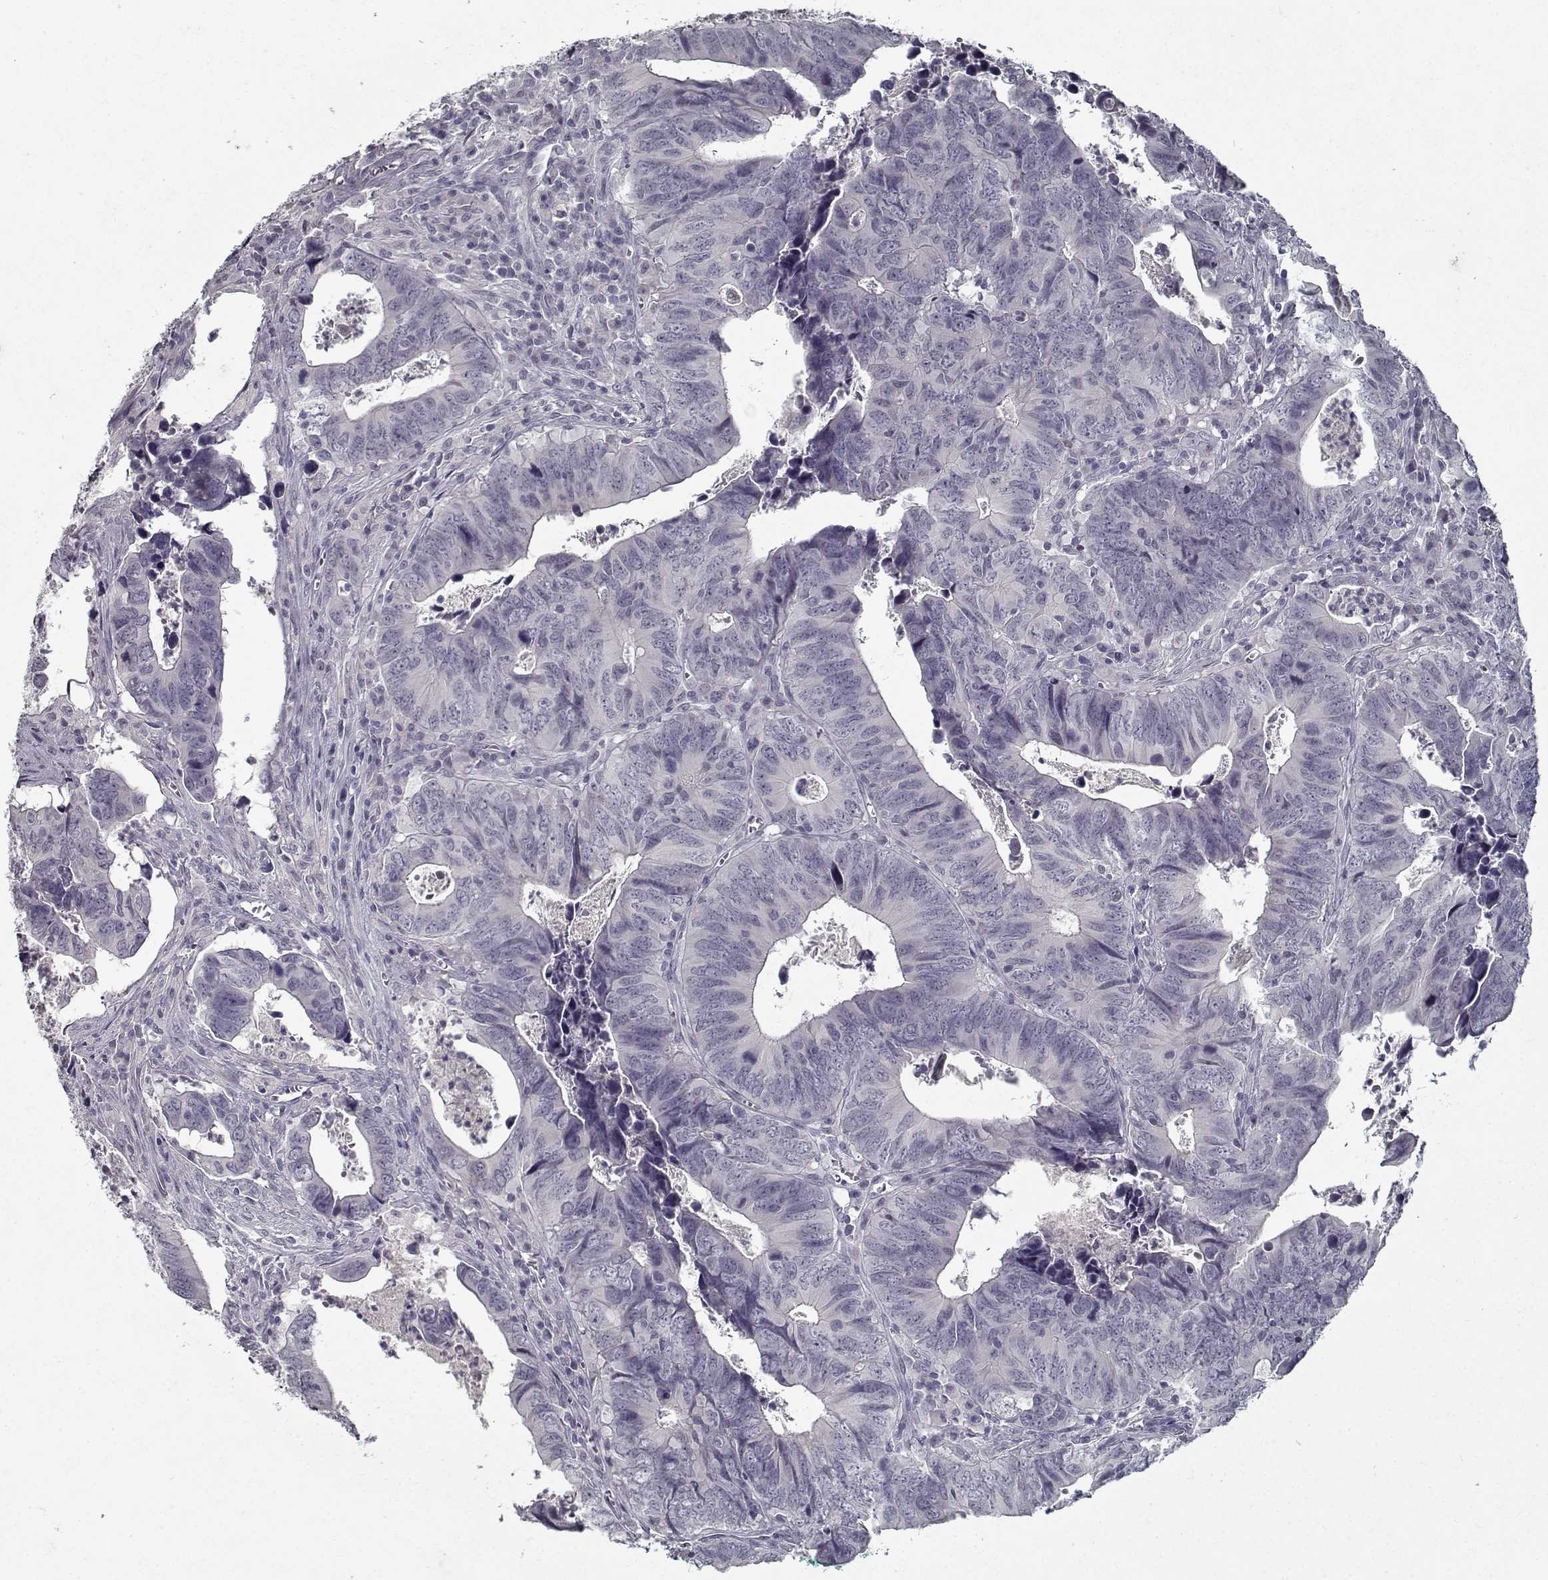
{"staining": {"intensity": "negative", "quantity": "none", "location": "none"}, "tissue": "colorectal cancer", "cell_type": "Tumor cells", "image_type": "cancer", "snomed": [{"axis": "morphology", "description": "Adenocarcinoma, NOS"}, {"axis": "topography", "description": "Colon"}], "caption": "DAB immunohistochemical staining of human adenocarcinoma (colorectal) reveals no significant staining in tumor cells.", "gene": "GAD2", "patient": {"sex": "female", "age": 82}}